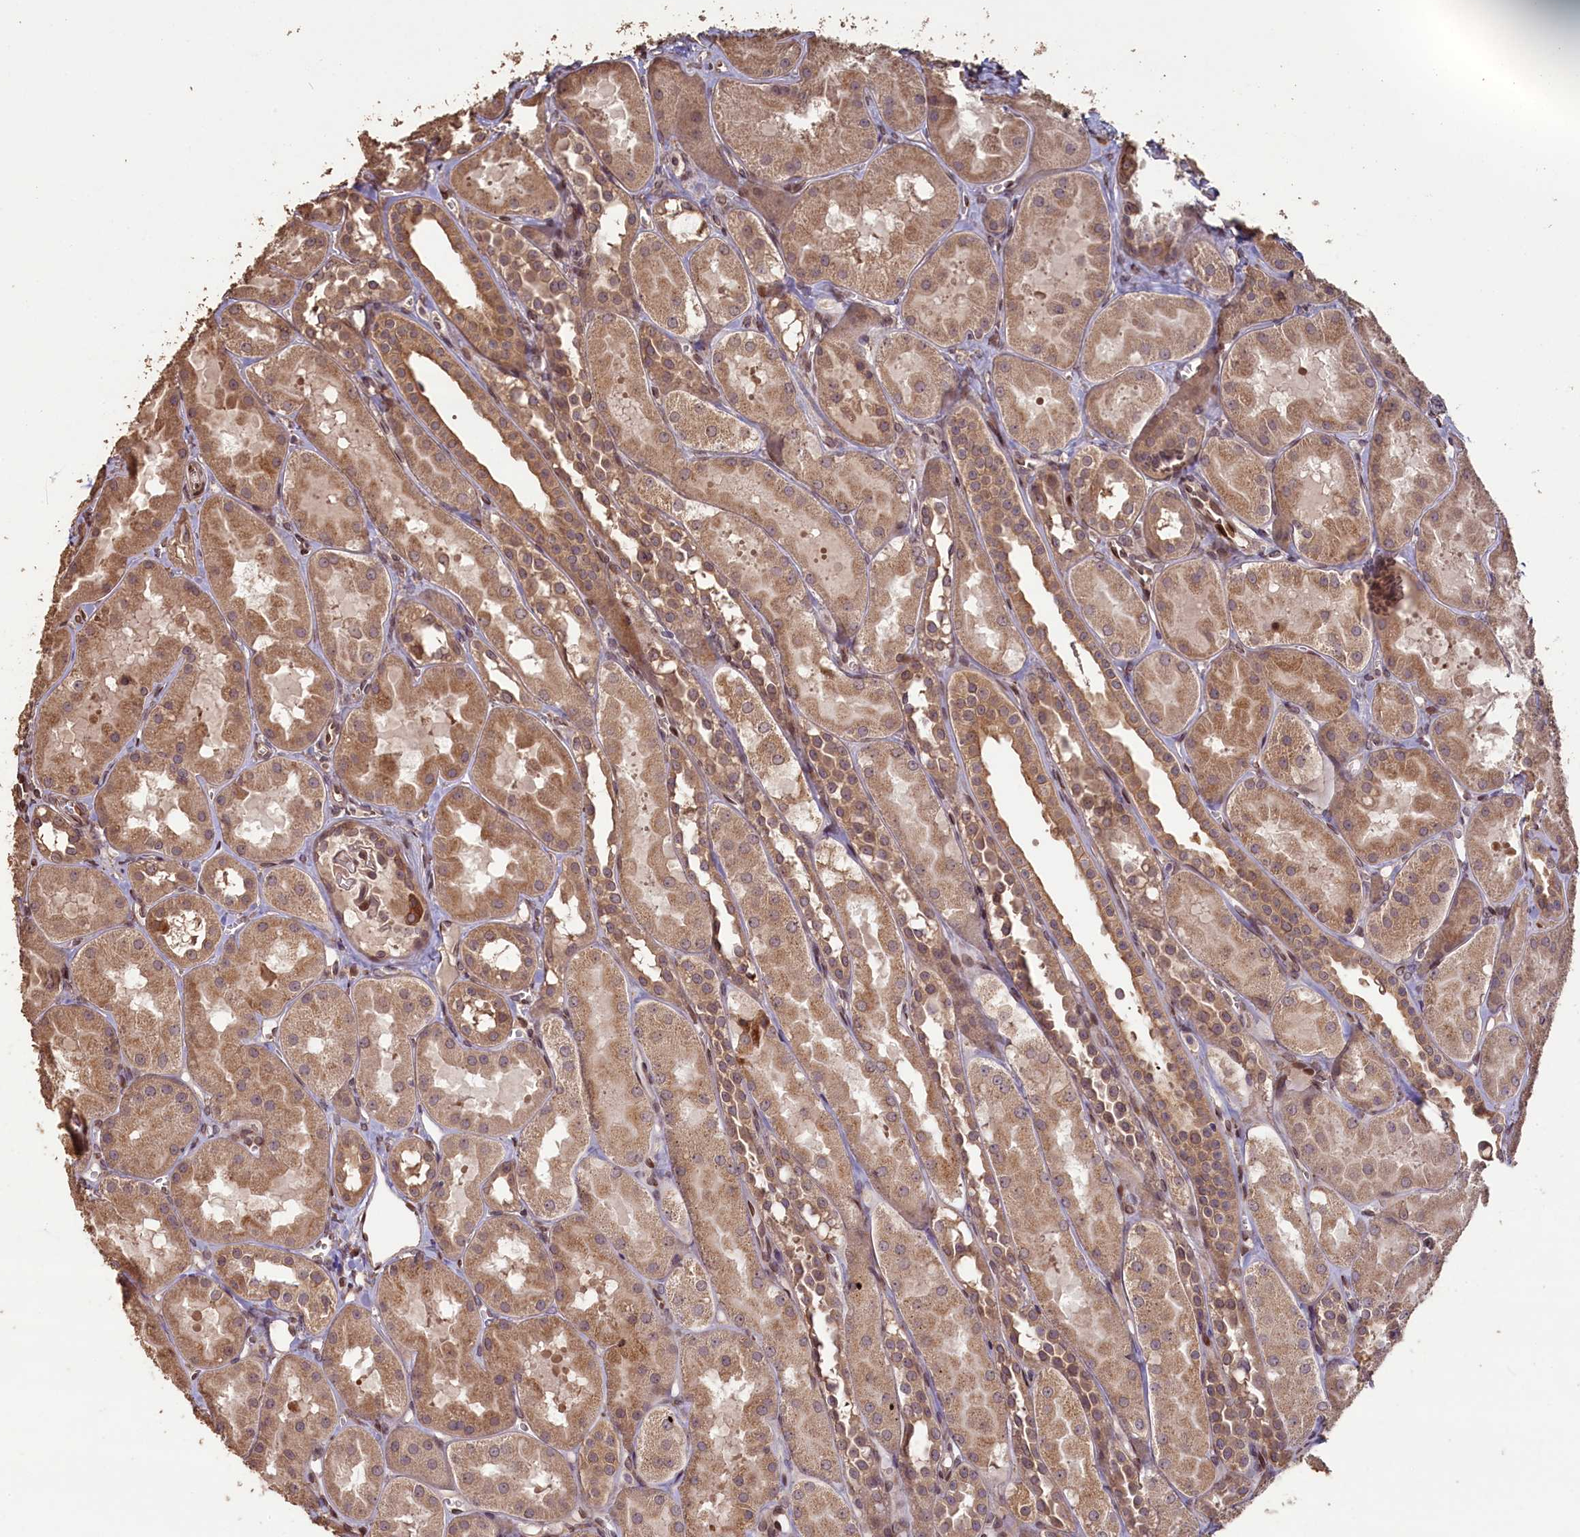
{"staining": {"intensity": "moderate", "quantity": "25%-75%", "location": "nuclear"}, "tissue": "kidney", "cell_type": "Cells in glomeruli", "image_type": "normal", "snomed": [{"axis": "morphology", "description": "Normal tissue, NOS"}, {"axis": "topography", "description": "Kidney"}, {"axis": "topography", "description": "Urinary bladder"}], "caption": "Cells in glomeruli exhibit medium levels of moderate nuclear staining in approximately 25%-75% of cells in normal kidney.", "gene": "SLC38A7", "patient": {"sex": "male", "age": 16}}